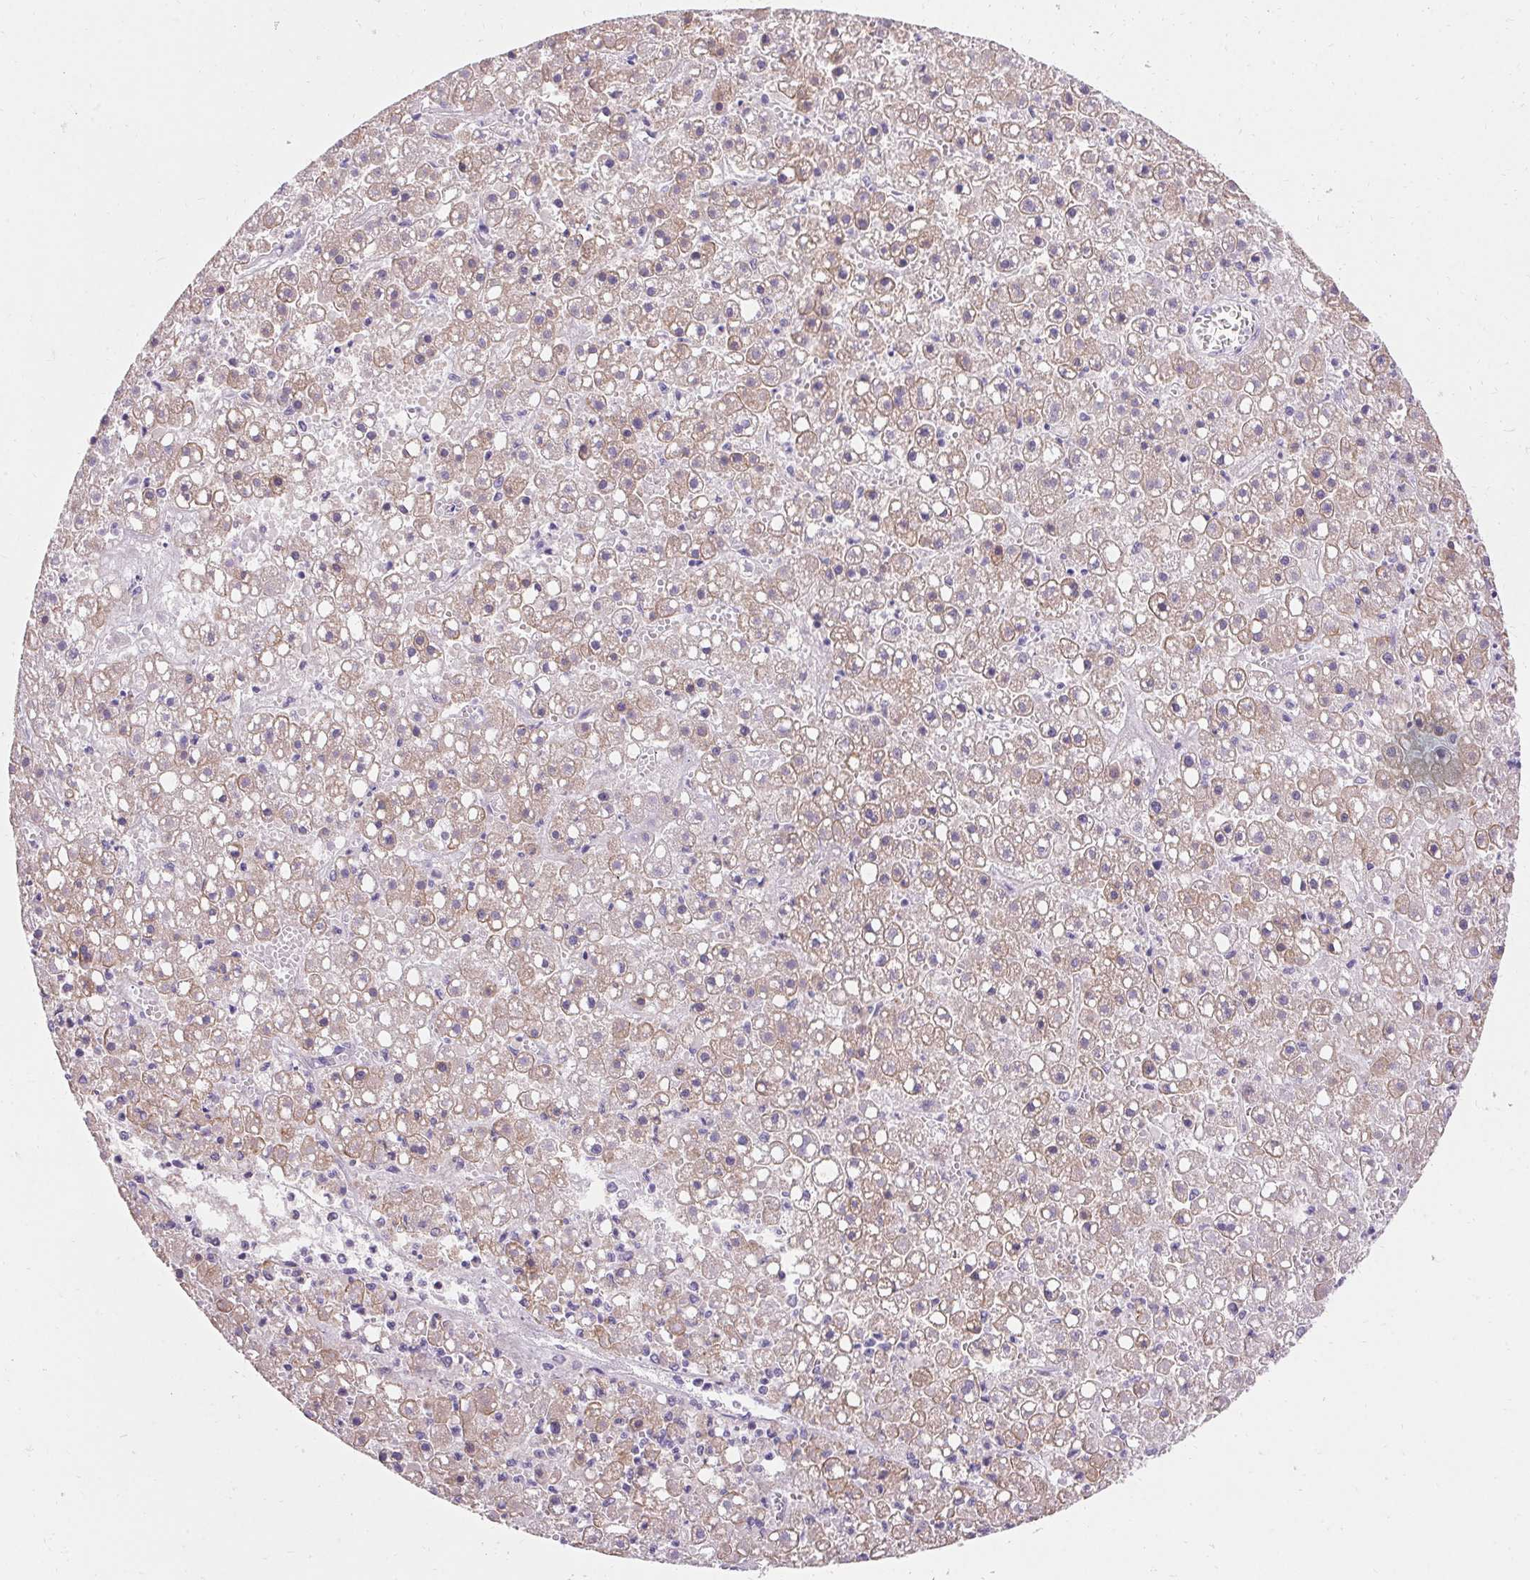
{"staining": {"intensity": "weak", "quantity": "25%-75%", "location": "cytoplasmic/membranous"}, "tissue": "liver cancer", "cell_type": "Tumor cells", "image_type": "cancer", "snomed": [{"axis": "morphology", "description": "Carcinoma, Hepatocellular, NOS"}, {"axis": "topography", "description": "Liver"}], "caption": "DAB immunohistochemical staining of liver cancer (hepatocellular carcinoma) demonstrates weak cytoplasmic/membranous protein positivity in about 25%-75% of tumor cells.", "gene": "ASGR2", "patient": {"sex": "male", "age": 67}}